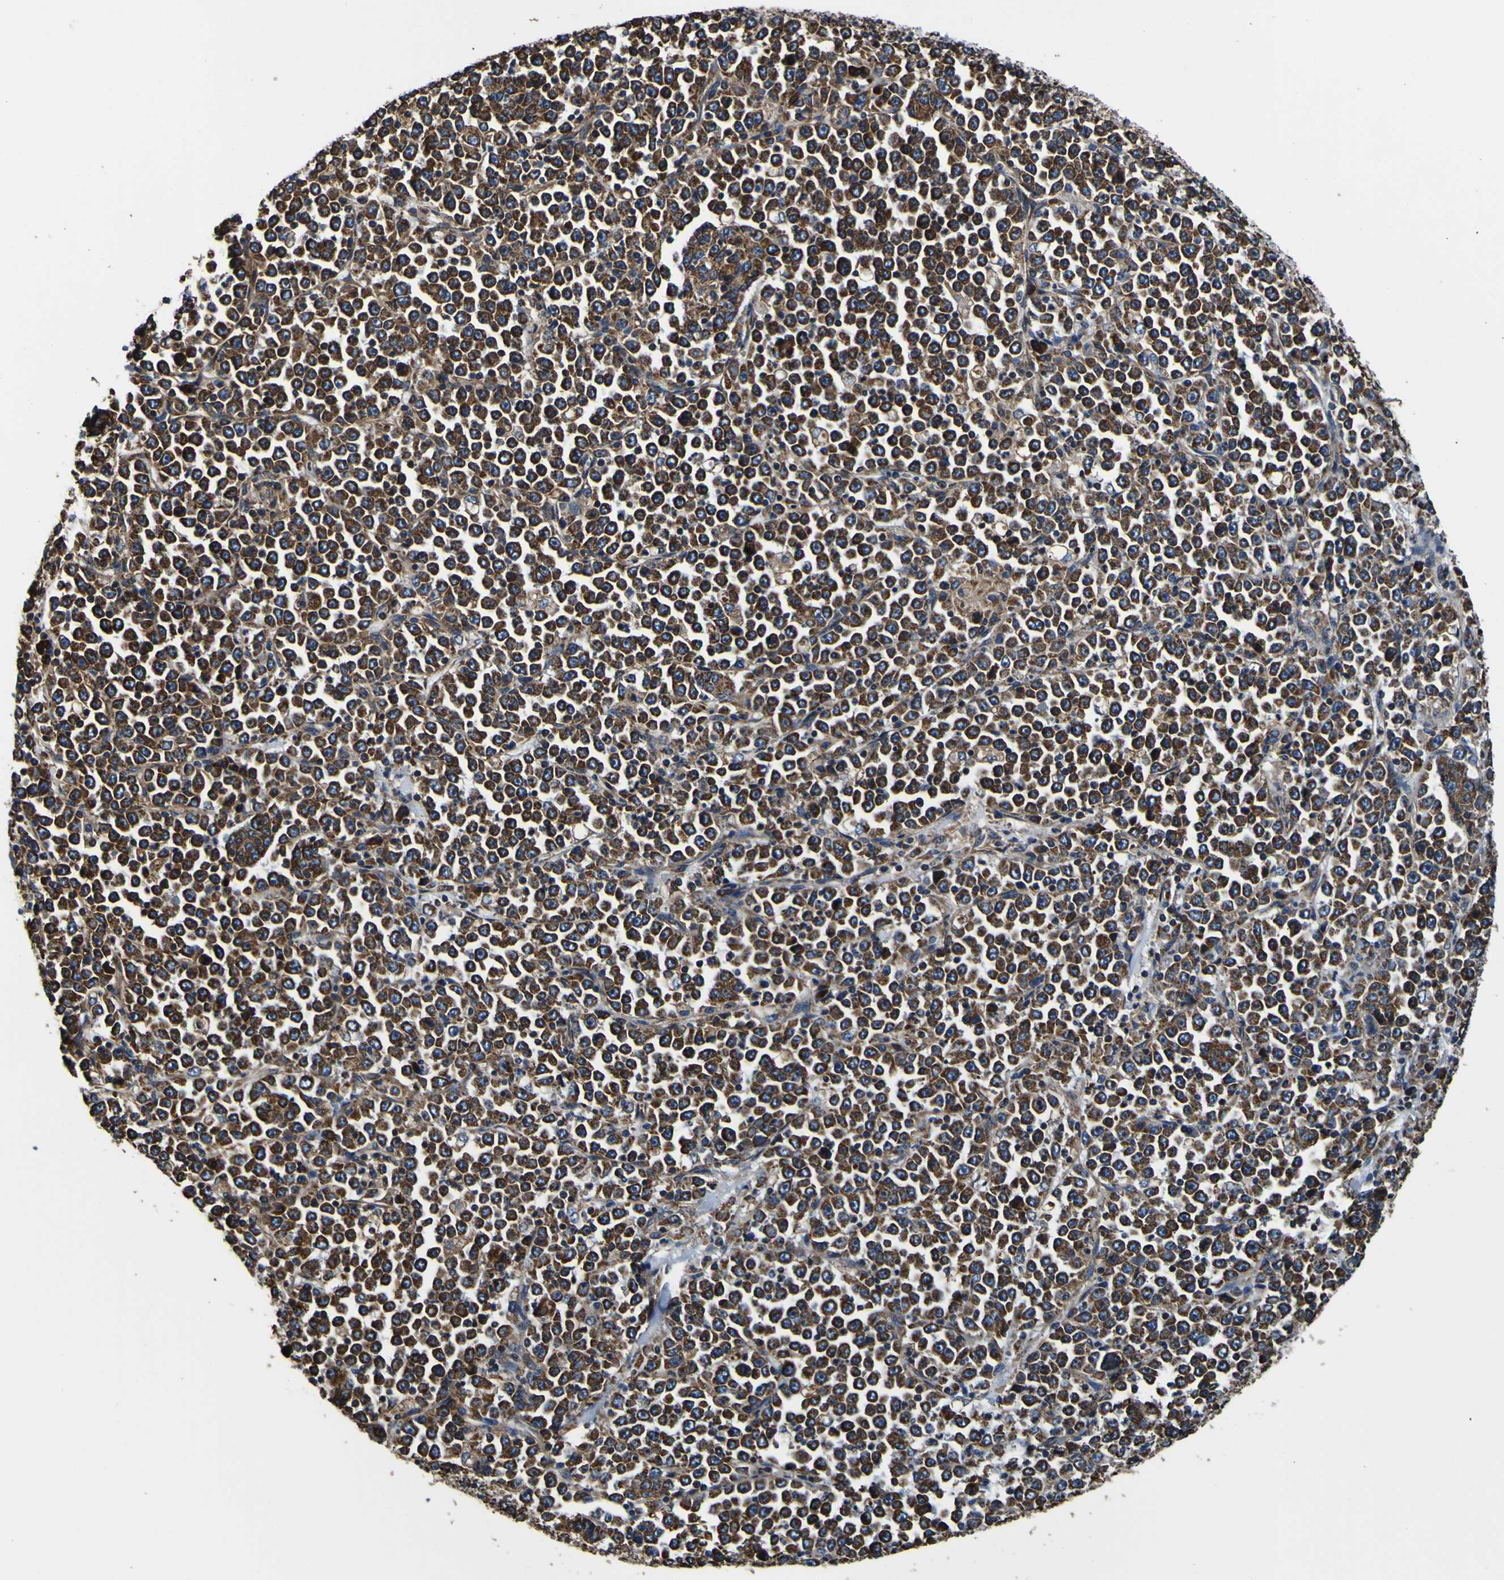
{"staining": {"intensity": "strong", "quantity": ">75%", "location": "cytoplasmic/membranous"}, "tissue": "stomach cancer", "cell_type": "Tumor cells", "image_type": "cancer", "snomed": [{"axis": "morphology", "description": "Normal tissue, NOS"}, {"axis": "morphology", "description": "Adenocarcinoma, NOS"}, {"axis": "topography", "description": "Stomach, upper"}, {"axis": "topography", "description": "Stomach"}], "caption": "This is a histology image of immunohistochemistry staining of stomach cancer (adenocarcinoma), which shows strong positivity in the cytoplasmic/membranous of tumor cells.", "gene": "INPP5A", "patient": {"sex": "male", "age": 59}}